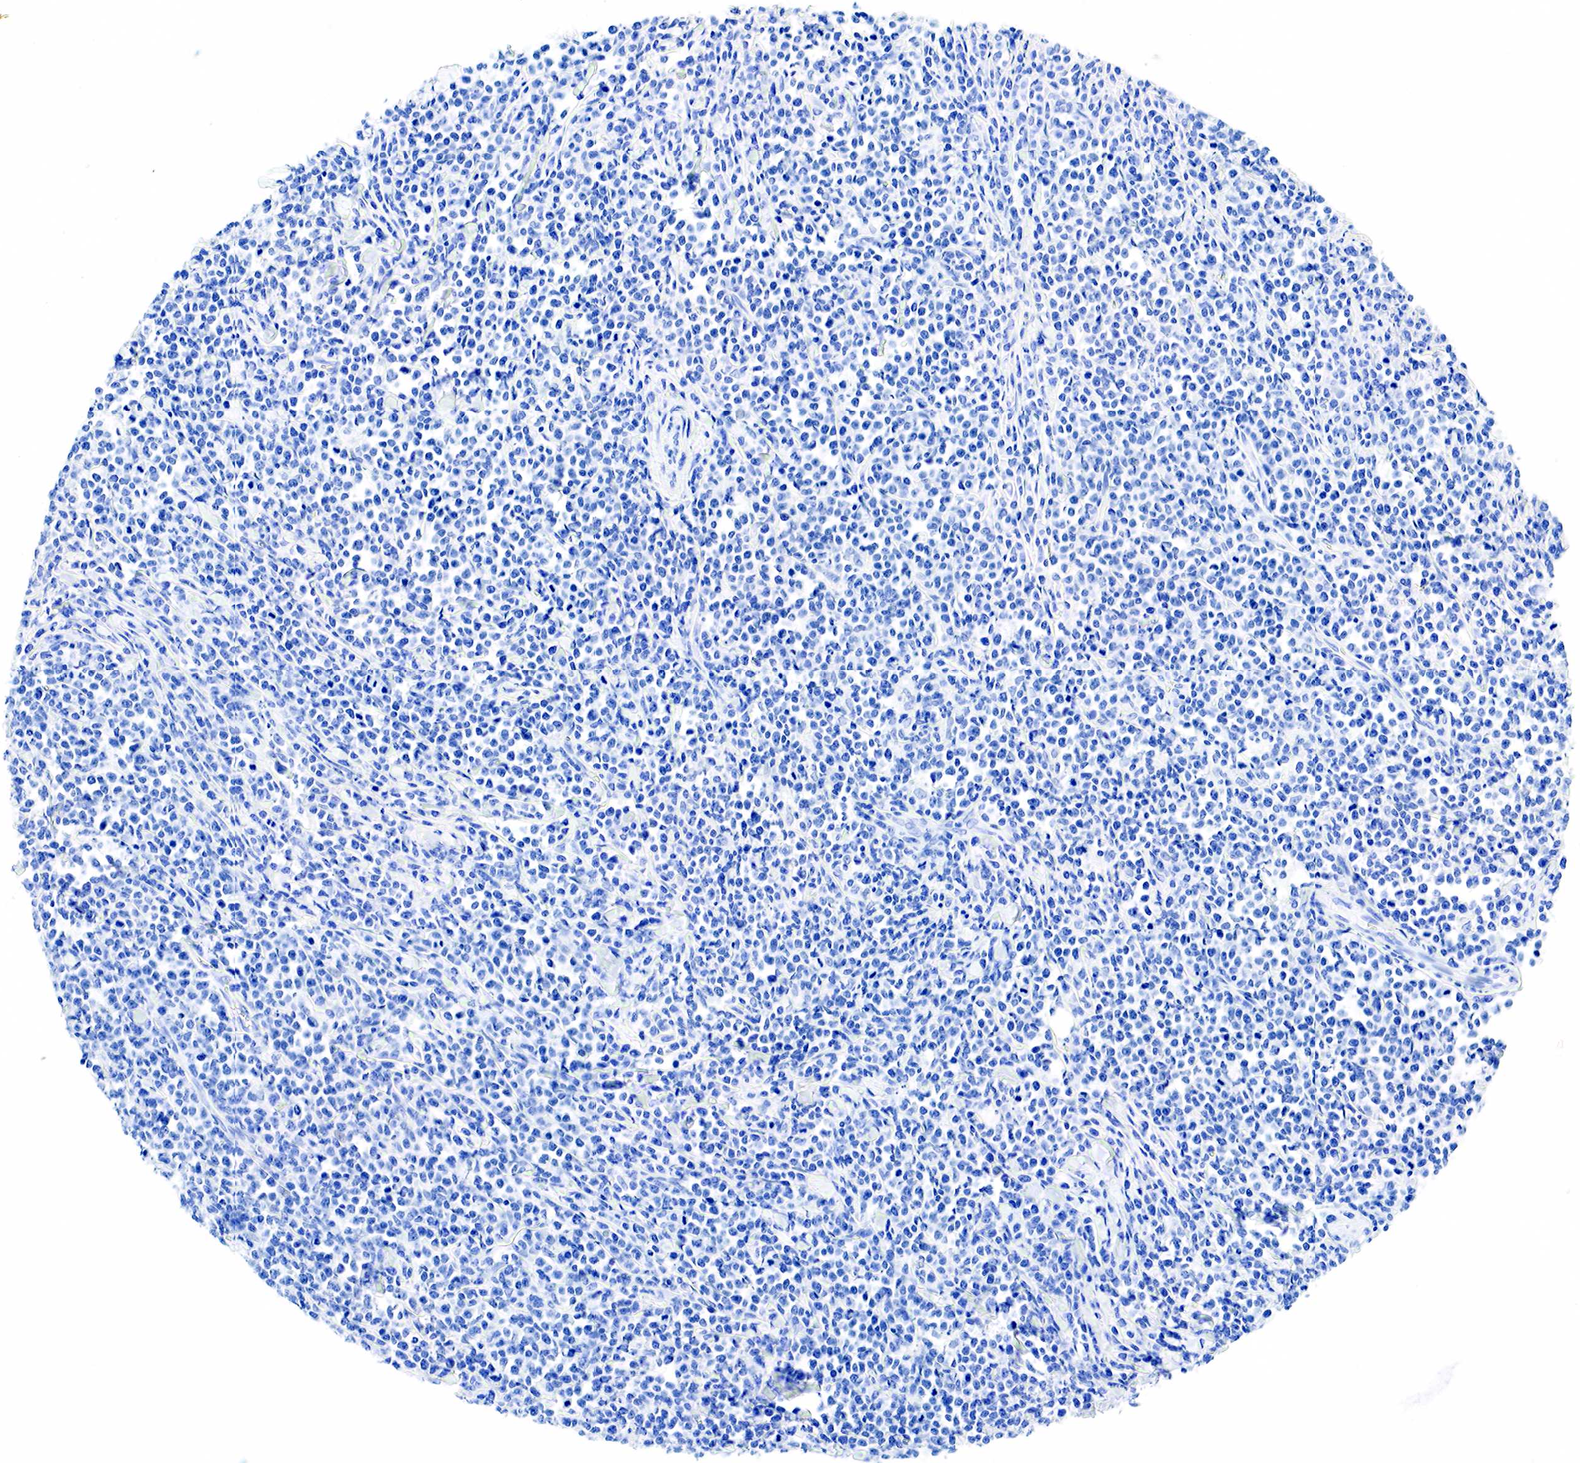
{"staining": {"intensity": "negative", "quantity": "none", "location": "none"}, "tissue": "lymphoma", "cell_type": "Tumor cells", "image_type": "cancer", "snomed": [{"axis": "morphology", "description": "Malignant lymphoma, non-Hodgkin's type, High grade"}, {"axis": "topography", "description": "Small intestine"}, {"axis": "topography", "description": "Colon"}], "caption": "IHC of human lymphoma displays no expression in tumor cells. The staining was performed using DAB (3,3'-diaminobenzidine) to visualize the protein expression in brown, while the nuclei were stained in blue with hematoxylin (Magnification: 20x).", "gene": "KRT7", "patient": {"sex": "male", "age": 8}}